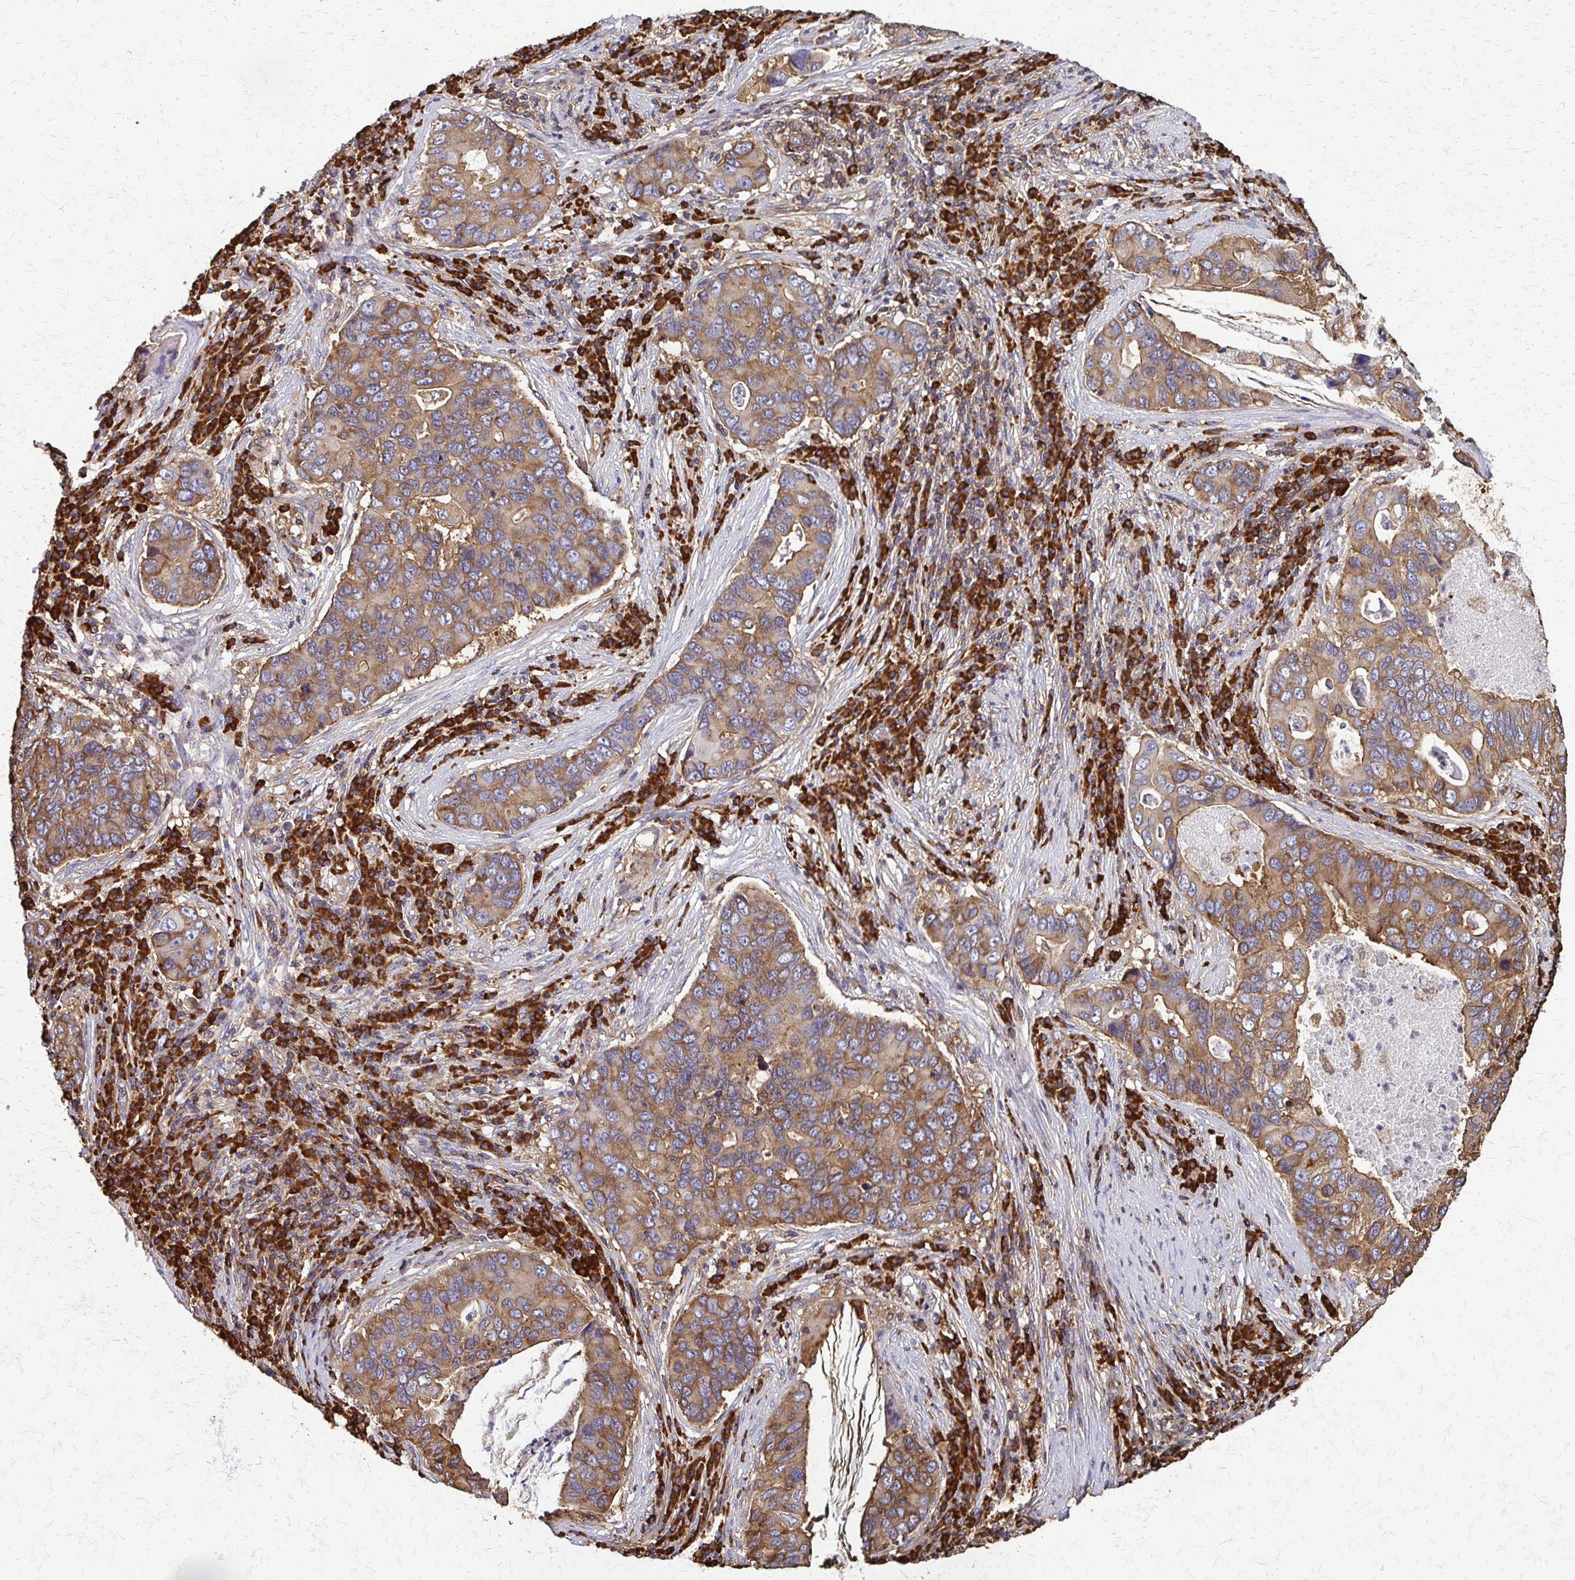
{"staining": {"intensity": "moderate", "quantity": ">75%", "location": "cytoplasmic/membranous"}, "tissue": "lung cancer", "cell_type": "Tumor cells", "image_type": "cancer", "snomed": [{"axis": "morphology", "description": "Adenocarcinoma, NOS"}, {"axis": "morphology", "description": "Adenocarcinoma, metastatic, NOS"}, {"axis": "topography", "description": "Lymph node"}, {"axis": "topography", "description": "Lung"}], "caption": "Moderate cytoplasmic/membranous expression is seen in approximately >75% of tumor cells in metastatic adenocarcinoma (lung).", "gene": "EEF2", "patient": {"sex": "female", "age": 54}}